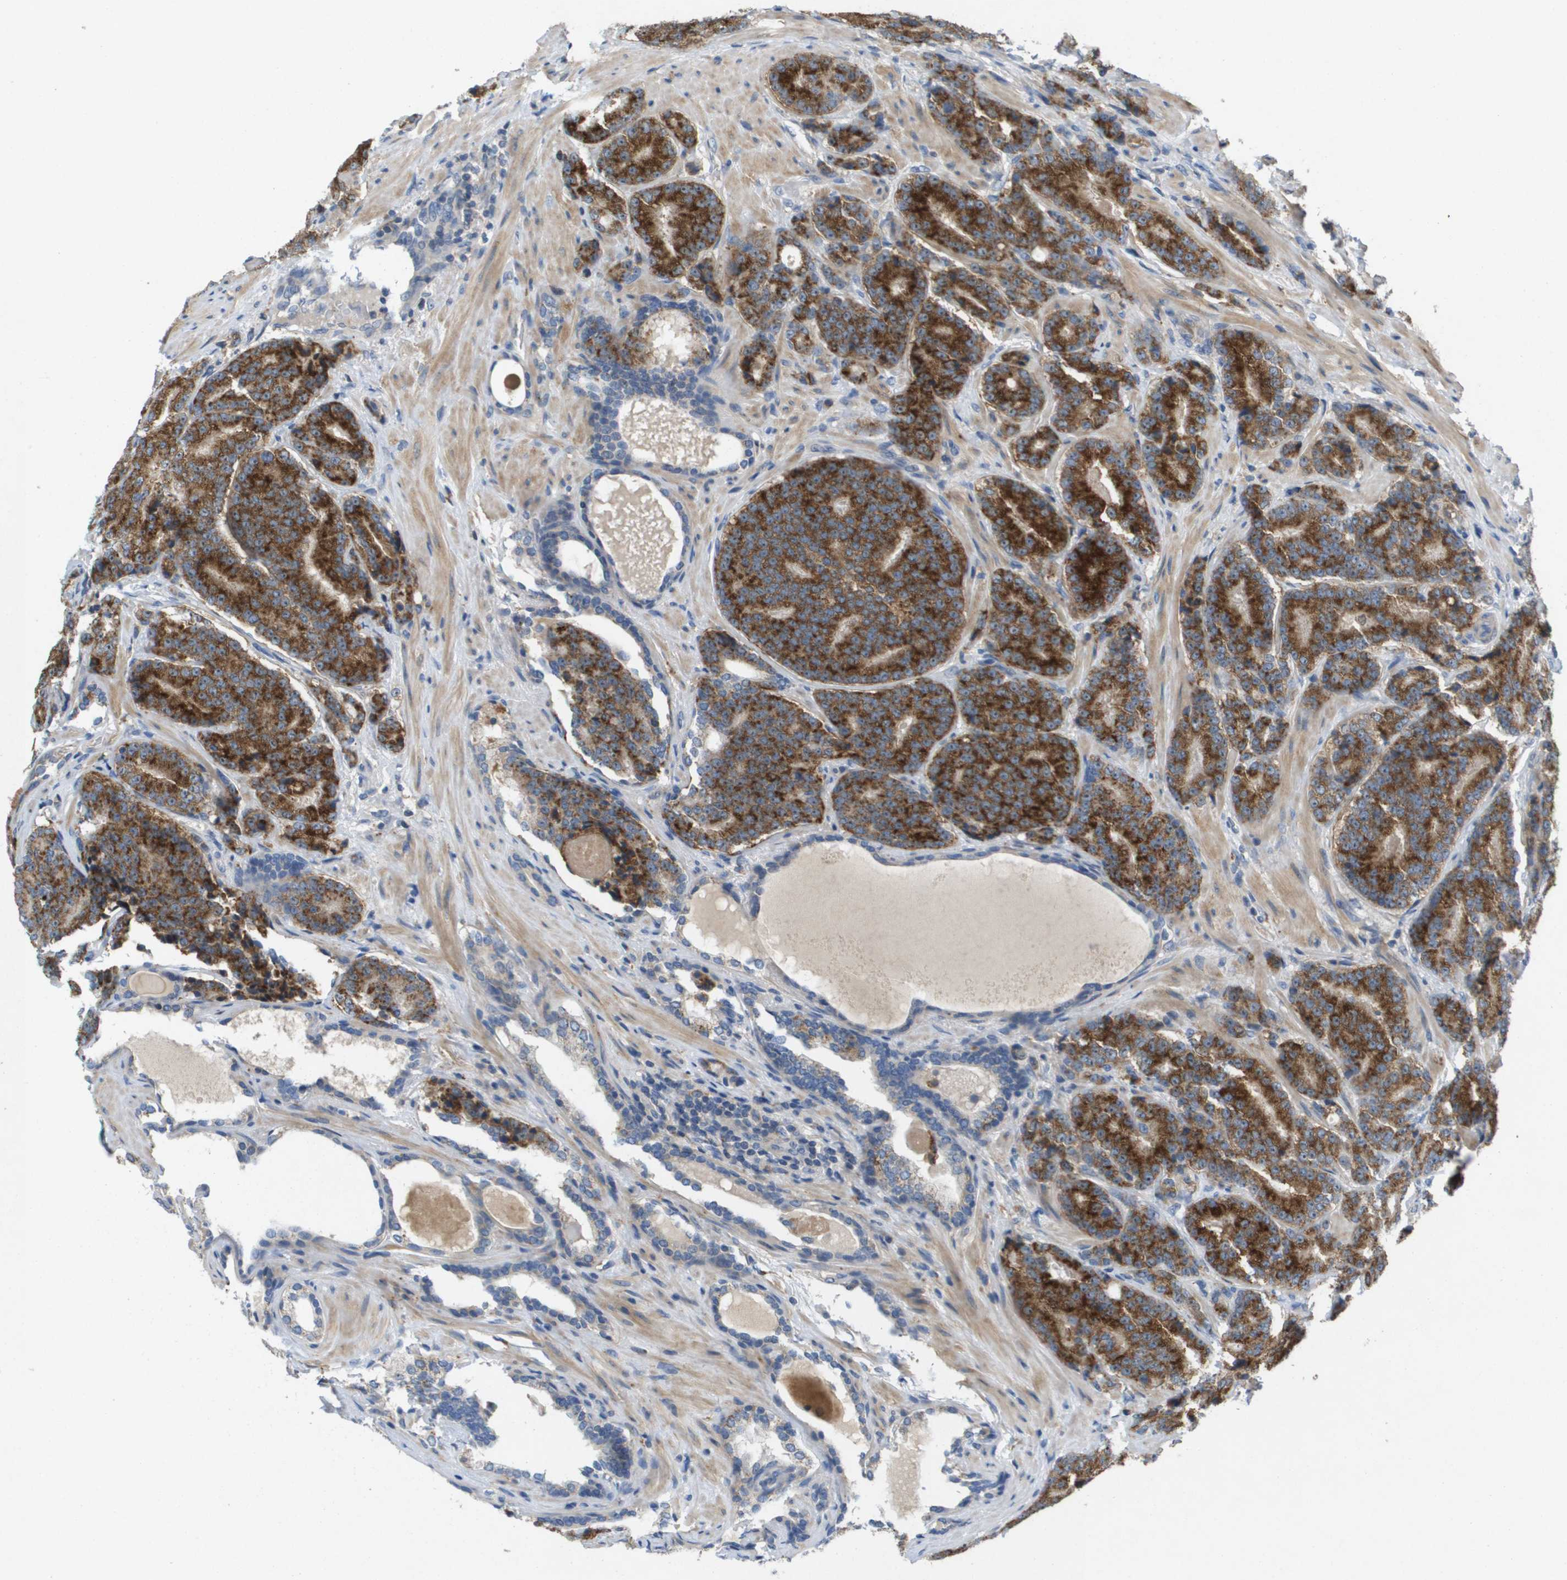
{"staining": {"intensity": "strong", "quantity": ">75%", "location": "cytoplasmic/membranous,nuclear"}, "tissue": "prostate cancer", "cell_type": "Tumor cells", "image_type": "cancer", "snomed": [{"axis": "morphology", "description": "Adenocarcinoma, High grade"}, {"axis": "topography", "description": "Prostate"}], "caption": "Human high-grade adenocarcinoma (prostate) stained with a brown dye exhibits strong cytoplasmic/membranous and nuclear positive expression in about >75% of tumor cells.", "gene": "B3GNT5", "patient": {"sex": "male", "age": 61}}